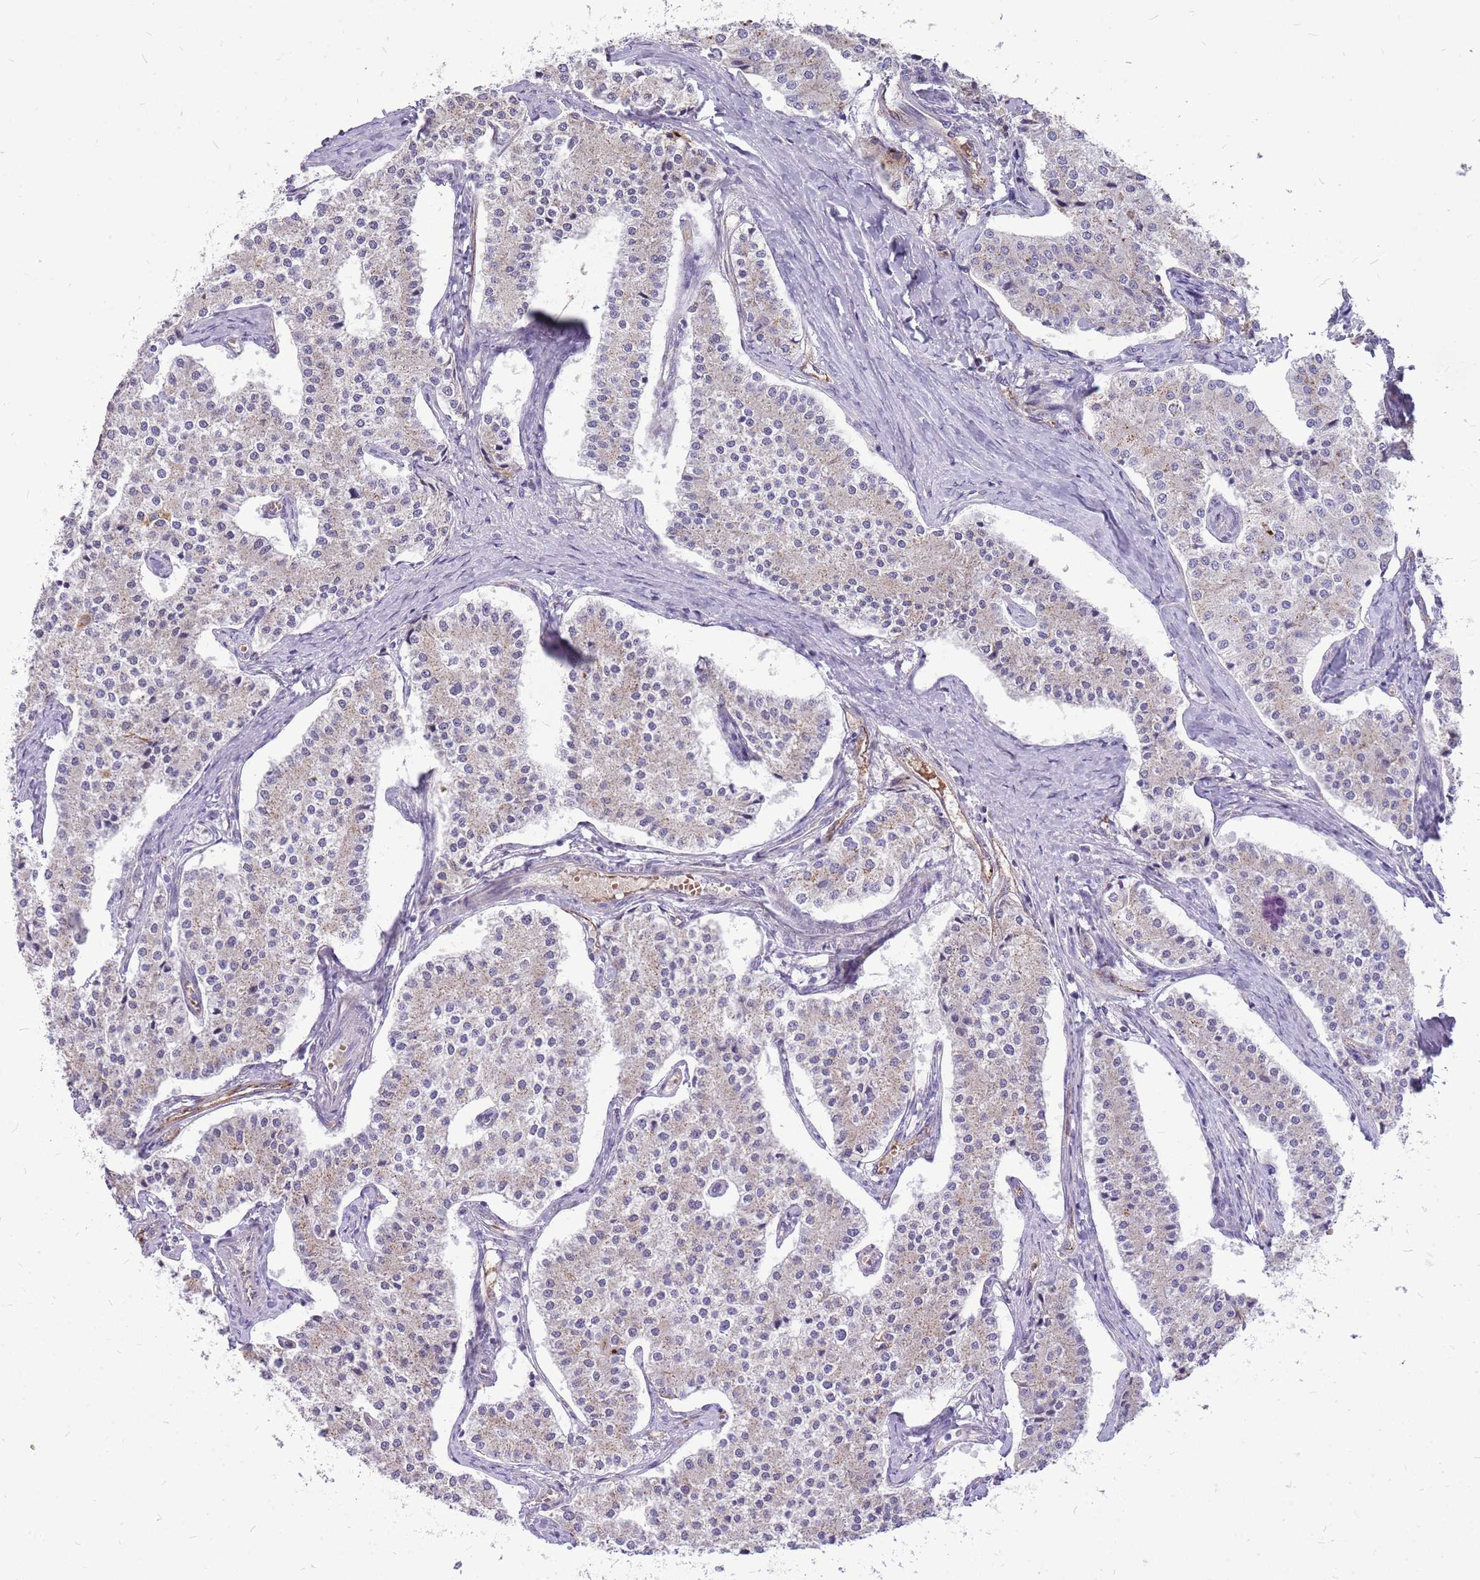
{"staining": {"intensity": "weak", "quantity": "<25%", "location": "cytoplasmic/membranous"}, "tissue": "carcinoid", "cell_type": "Tumor cells", "image_type": "cancer", "snomed": [{"axis": "morphology", "description": "Carcinoid, malignant, NOS"}, {"axis": "topography", "description": "Colon"}], "caption": "Tumor cells show no significant positivity in carcinoid. (Brightfield microscopy of DAB immunohistochemistry (IHC) at high magnification).", "gene": "PCNX1", "patient": {"sex": "female", "age": 52}}